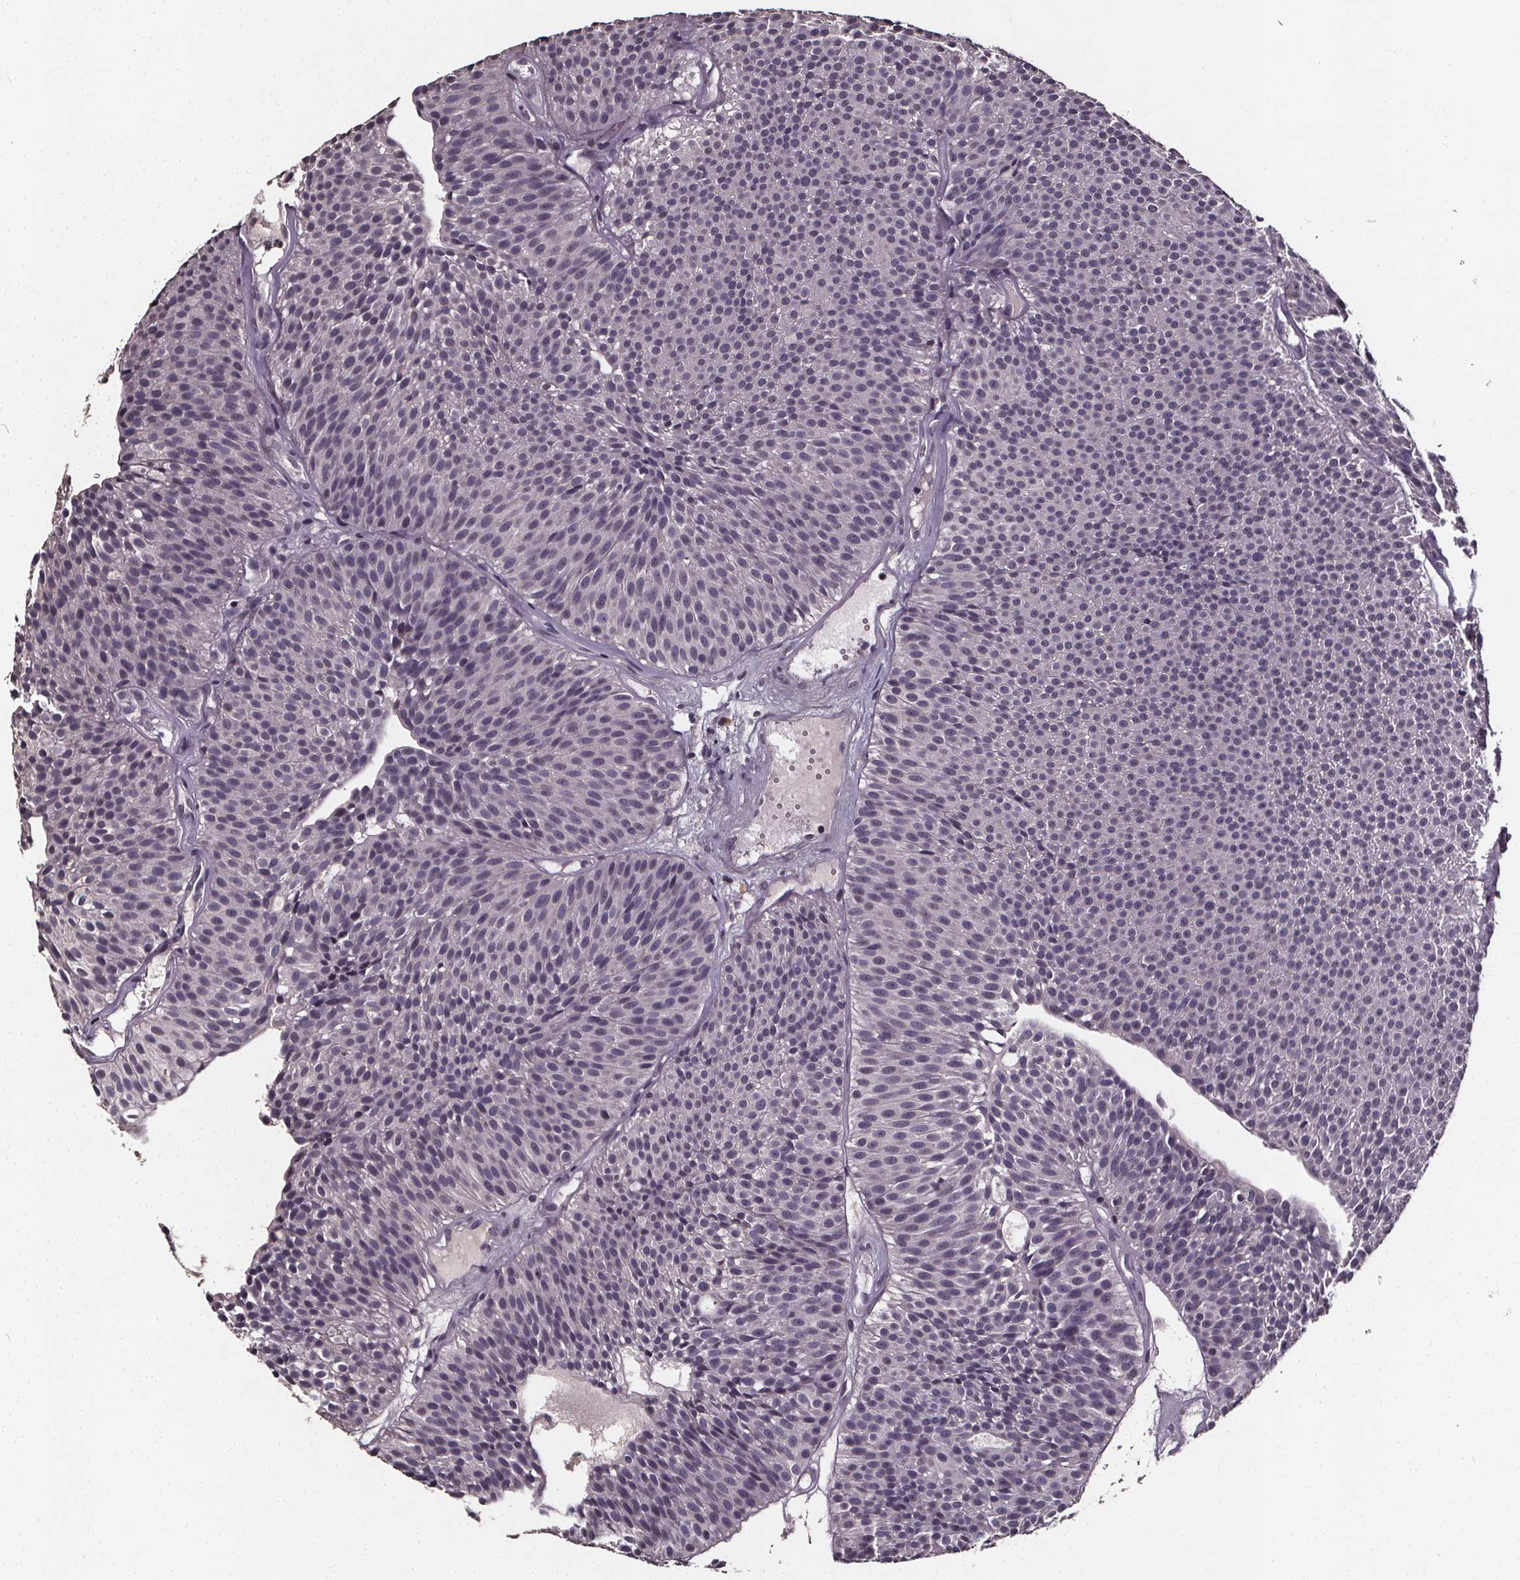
{"staining": {"intensity": "negative", "quantity": "none", "location": "none"}, "tissue": "urothelial cancer", "cell_type": "Tumor cells", "image_type": "cancer", "snomed": [{"axis": "morphology", "description": "Urothelial carcinoma, Low grade"}, {"axis": "topography", "description": "Urinary bladder"}], "caption": "This is an immunohistochemistry photomicrograph of human low-grade urothelial carcinoma. There is no positivity in tumor cells.", "gene": "SPAG8", "patient": {"sex": "male", "age": 63}}